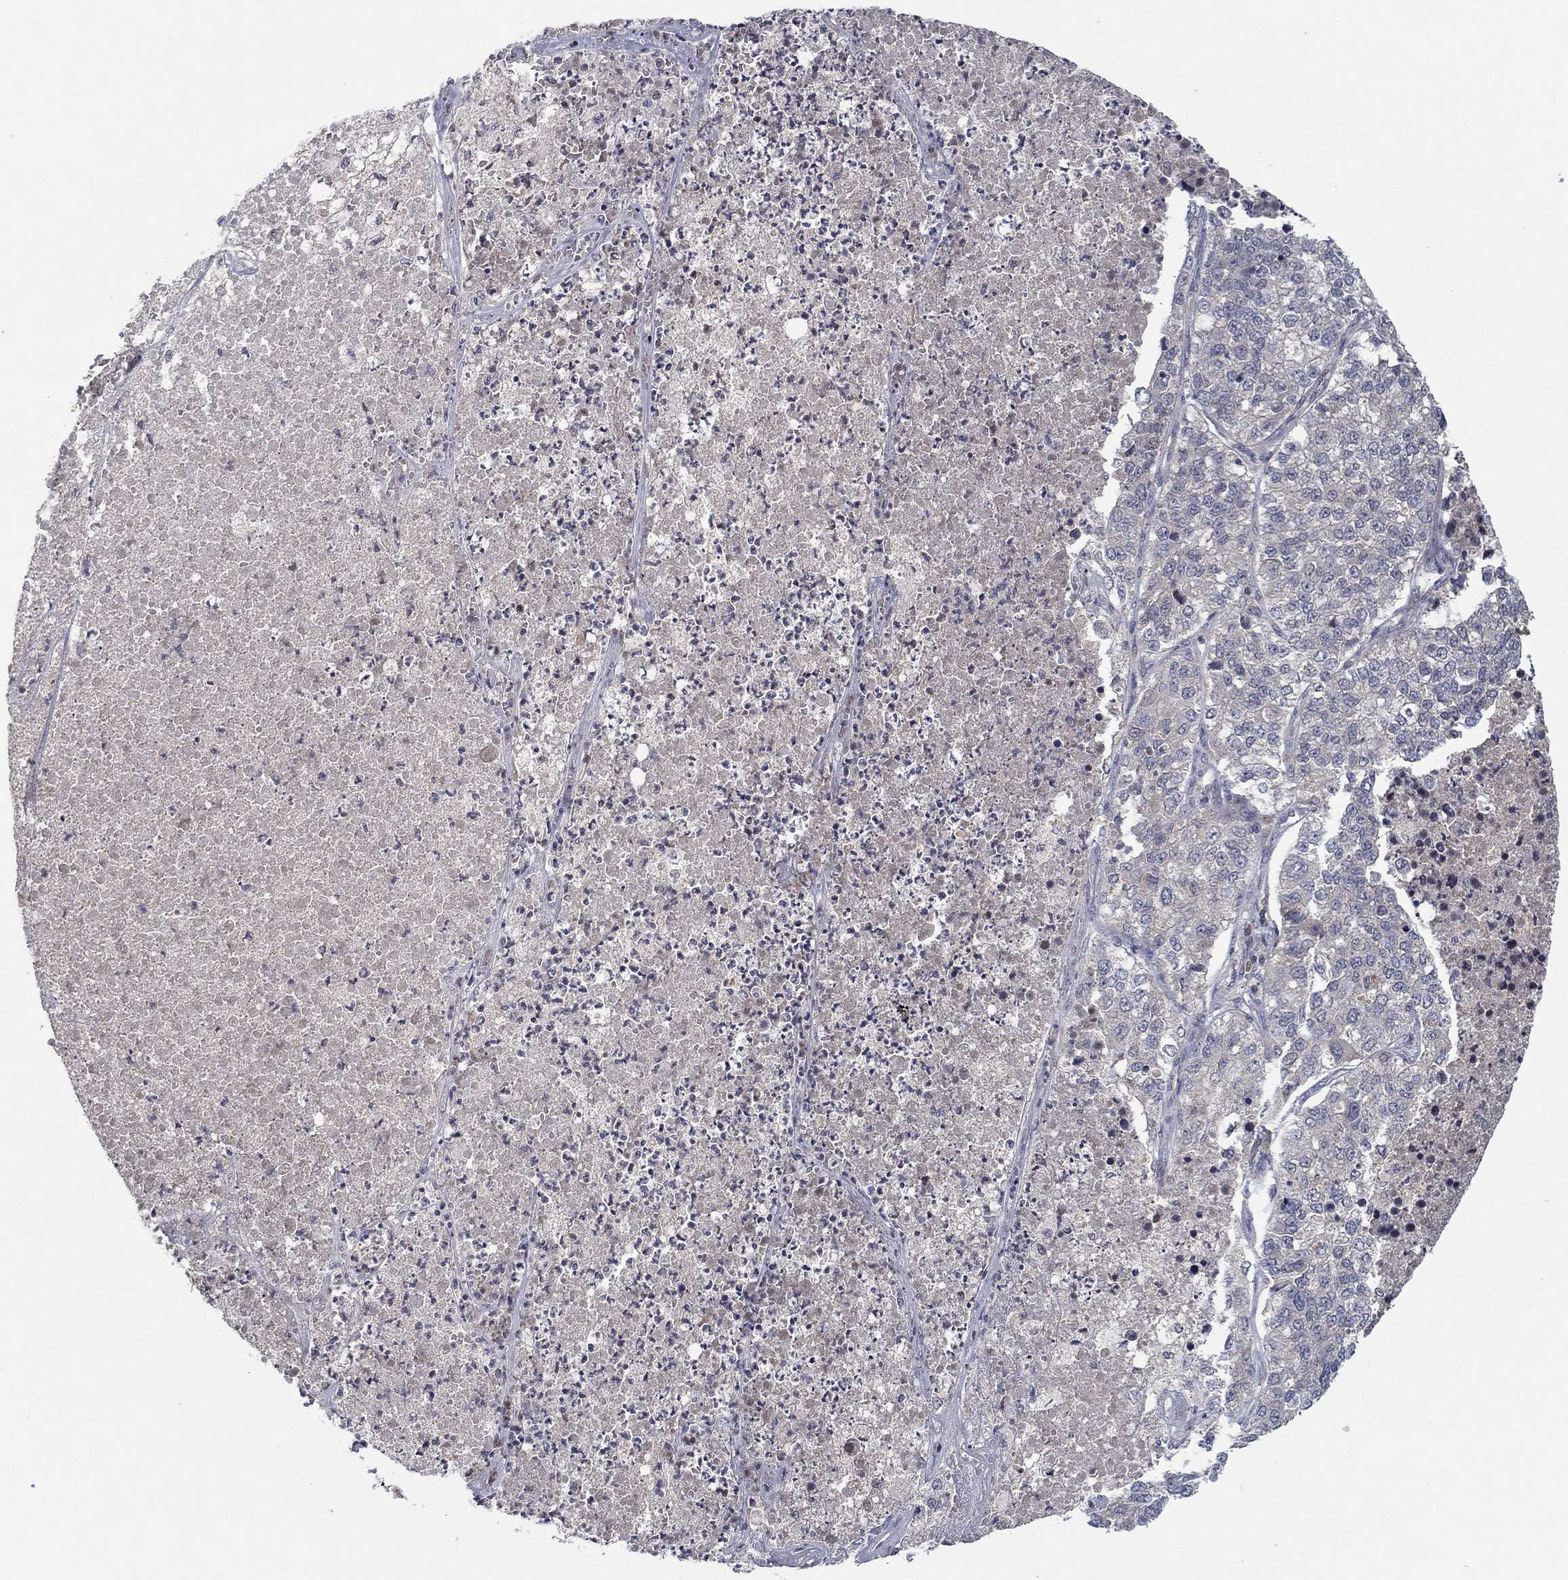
{"staining": {"intensity": "negative", "quantity": "none", "location": "none"}, "tissue": "lung cancer", "cell_type": "Tumor cells", "image_type": "cancer", "snomed": [{"axis": "morphology", "description": "Adenocarcinoma, NOS"}, {"axis": "topography", "description": "Lung"}], "caption": "Immunohistochemical staining of human lung adenocarcinoma shows no significant expression in tumor cells.", "gene": "IL4", "patient": {"sex": "male", "age": 49}}